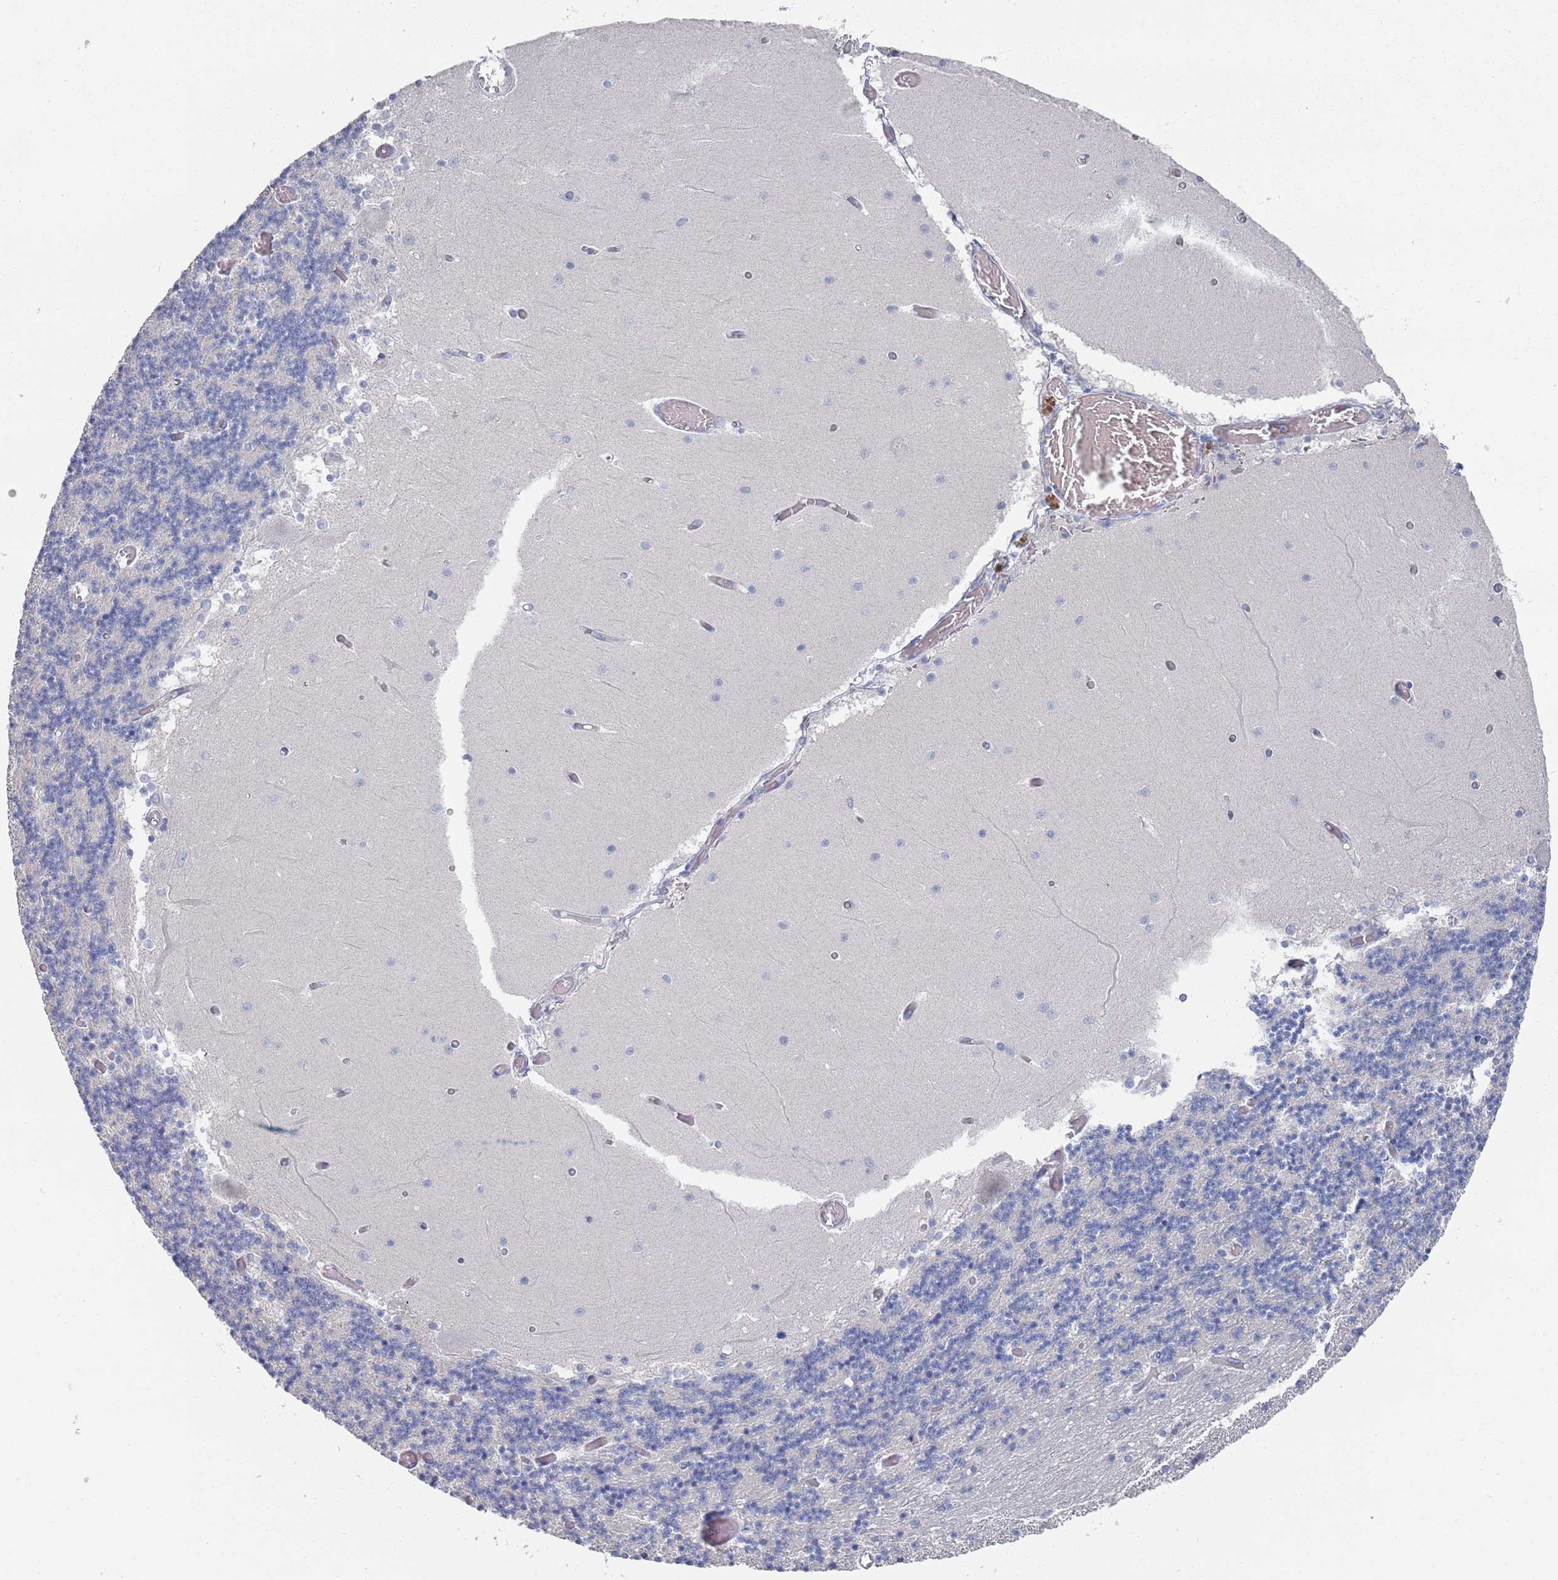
{"staining": {"intensity": "negative", "quantity": "none", "location": "none"}, "tissue": "cerebellum", "cell_type": "Cells in granular layer", "image_type": "normal", "snomed": [{"axis": "morphology", "description": "Normal tissue, NOS"}, {"axis": "topography", "description": "Cerebellum"}], "caption": "Immunohistochemistry (IHC) of normal human cerebellum shows no positivity in cells in granular layer.", "gene": "PROM2", "patient": {"sex": "female", "age": 28}}